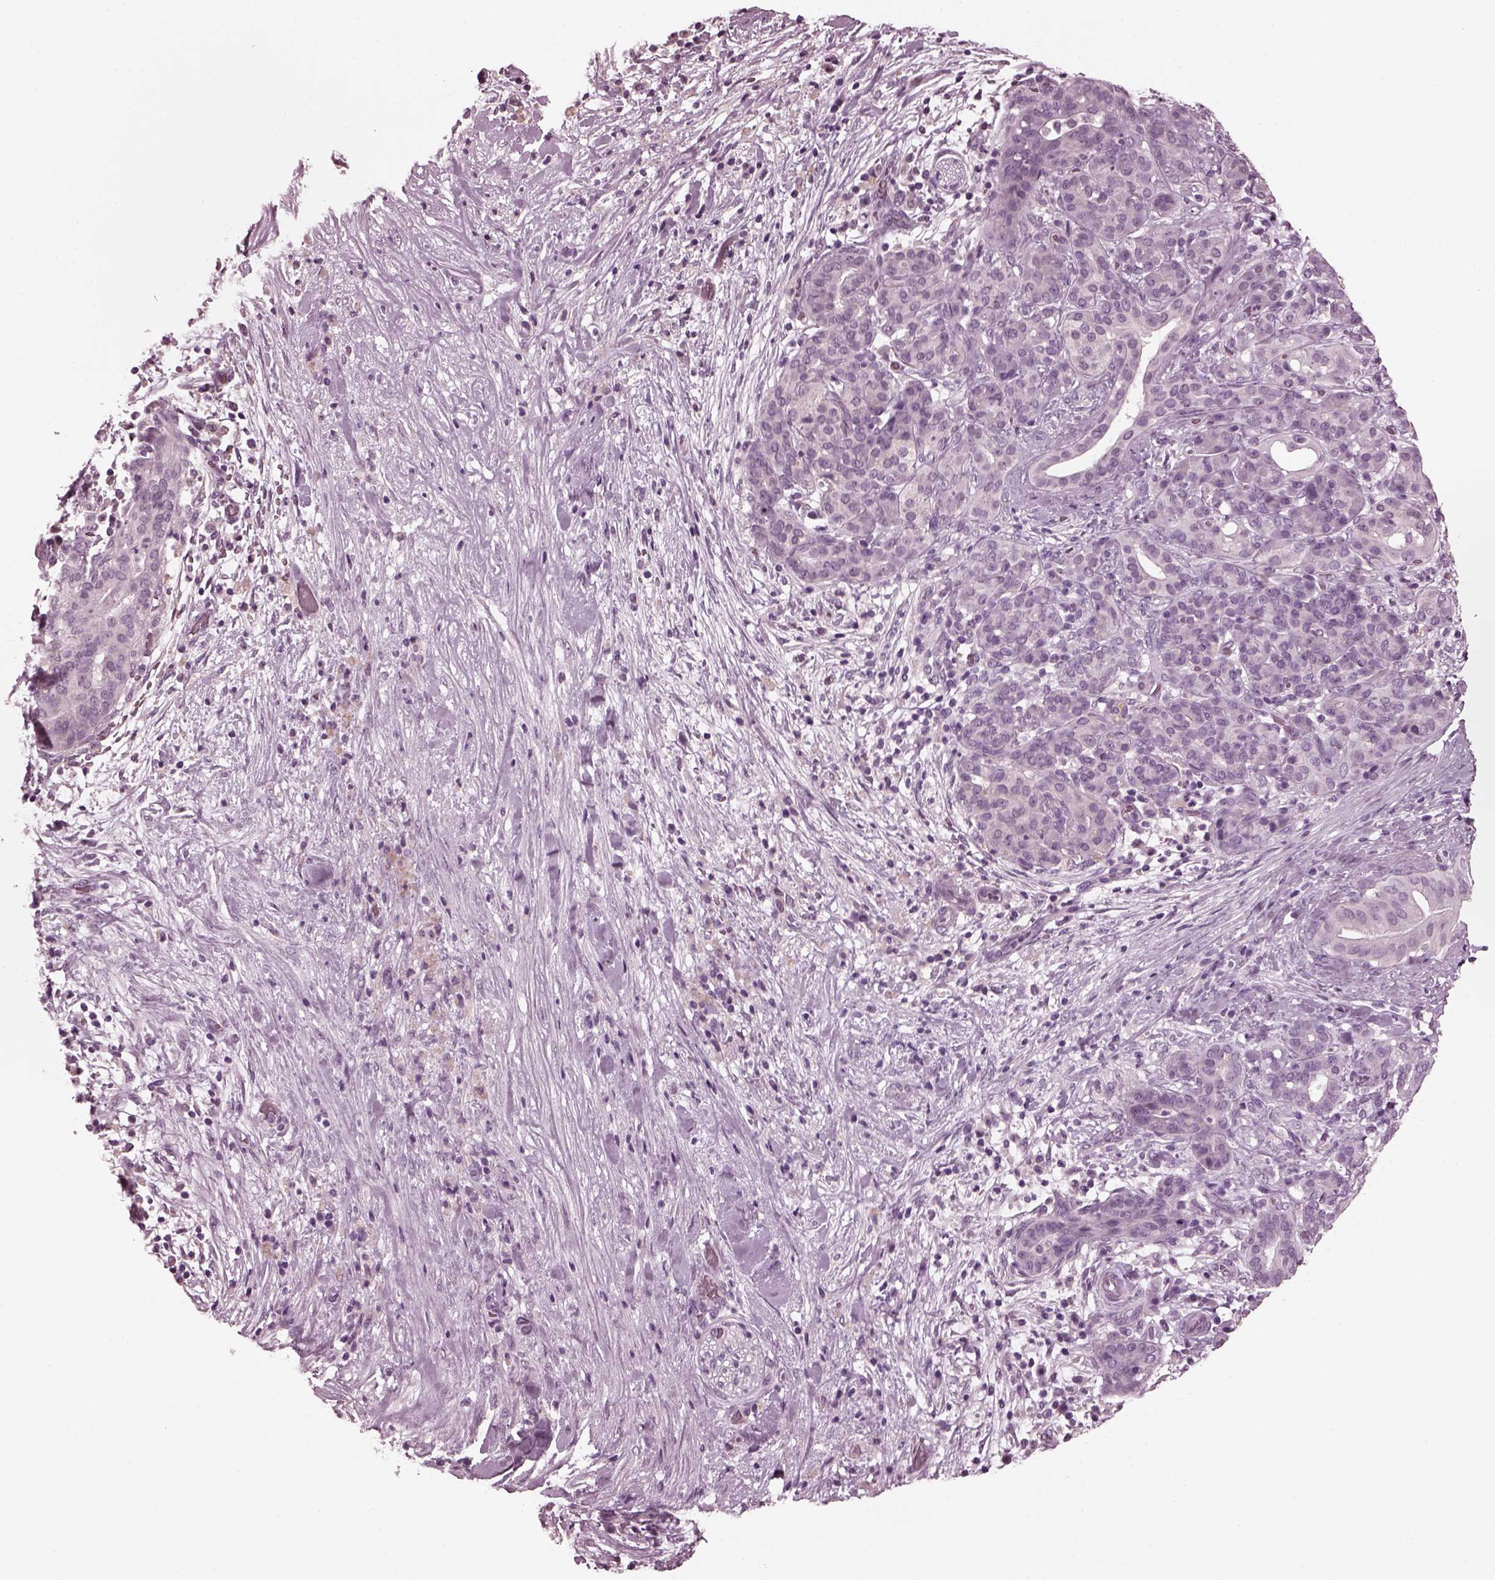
{"staining": {"intensity": "negative", "quantity": "none", "location": "none"}, "tissue": "pancreatic cancer", "cell_type": "Tumor cells", "image_type": "cancer", "snomed": [{"axis": "morphology", "description": "Adenocarcinoma, NOS"}, {"axis": "topography", "description": "Pancreas"}], "caption": "Tumor cells are negative for protein expression in human pancreatic cancer (adenocarcinoma).", "gene": "MIB2", "patient": {"sex": "male", "age": 44}}